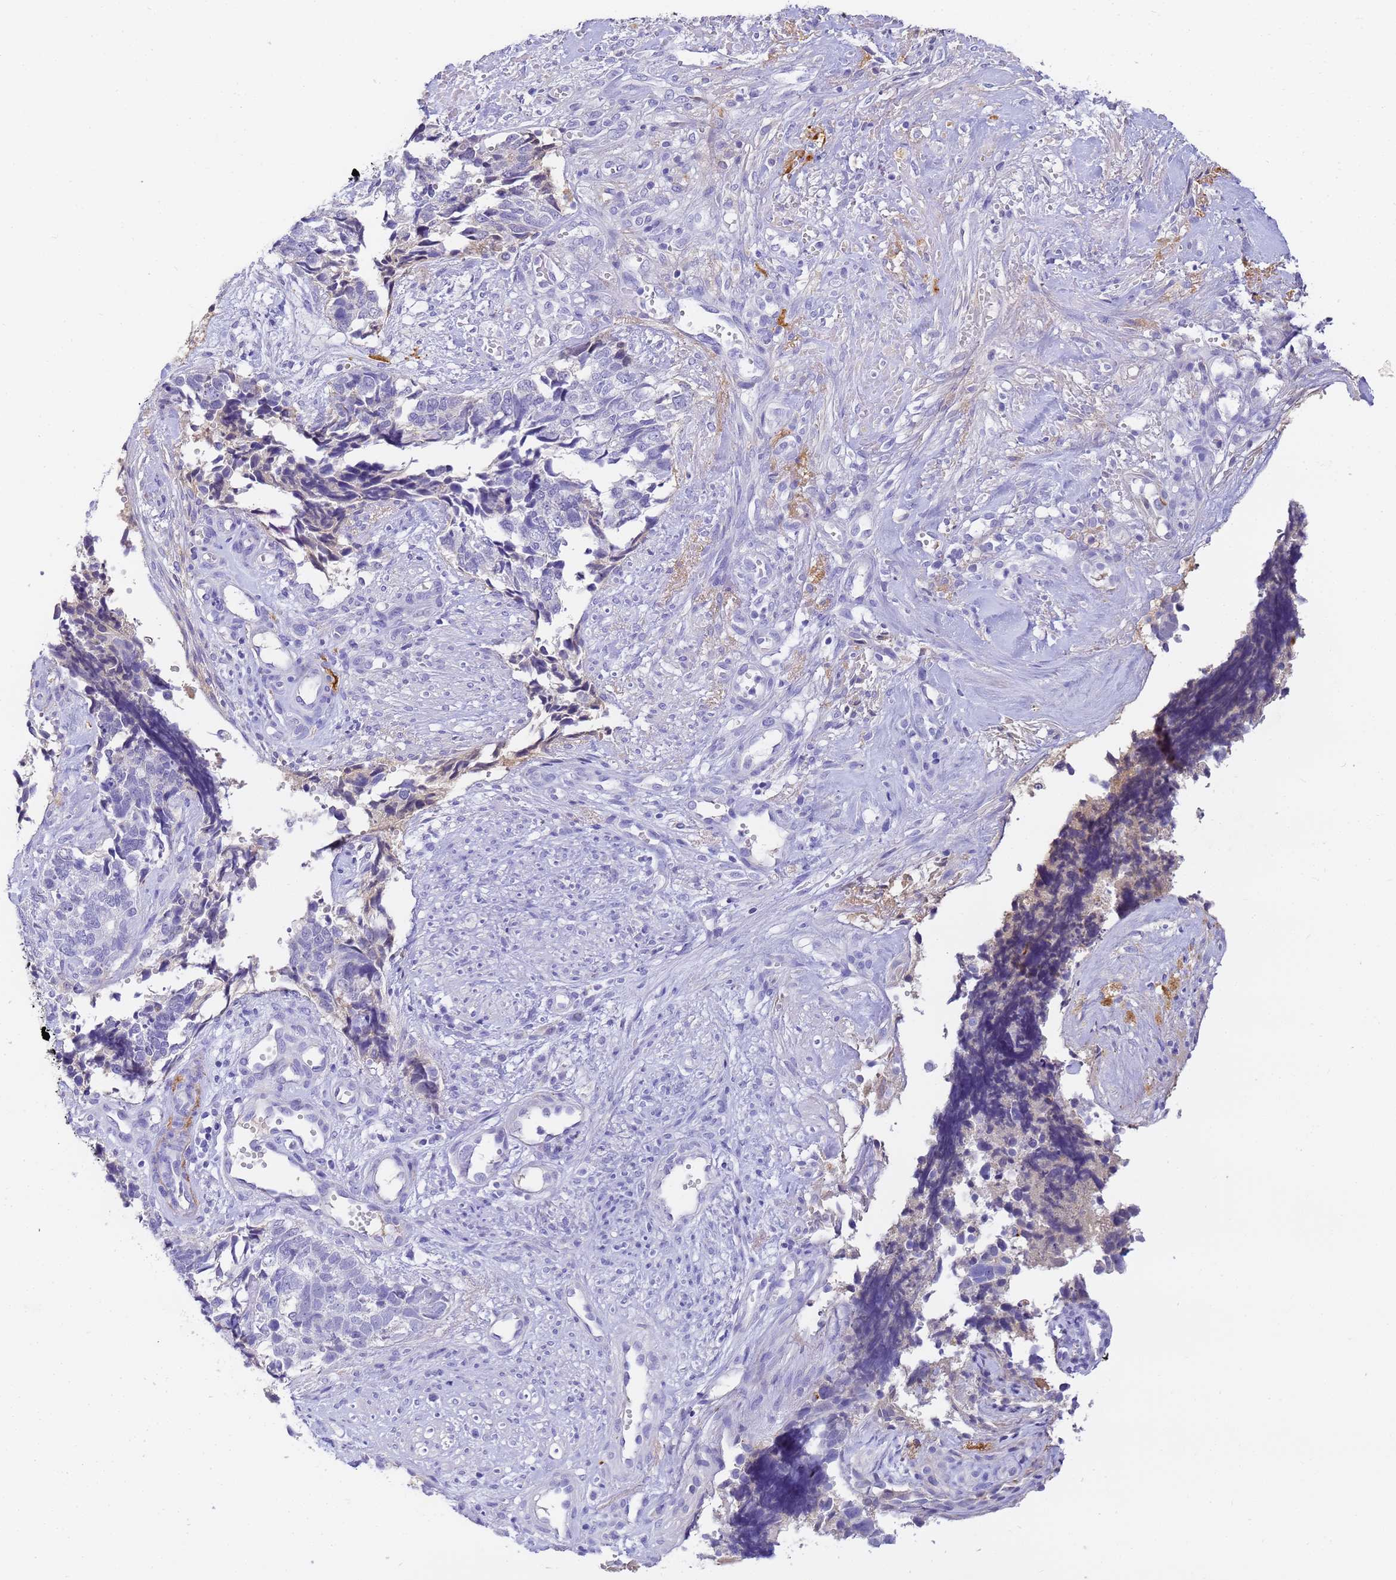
{"staining": {"intensity": "negative", "quantity": "none", "location": "none"}, "tissue": "cervical cancer", "cell_type": "Tumor cells", "image_type": "cancer", "snomed": [{"axis": "morphology", "description": "Squamous cell carcinoma, NOS"}, {"axis": "topography", "description": "Cervix"}], "caption": "High magnification brightfield microscopy of squamous cell carcinoma (cervical) stained with DAB (3,3'-diaminobenzidine) (brown) and counterstained with hematoxylin (blue): tumor cells show no significant staining.", "gene": "CFHR2", "patient": {"sex": "female", "age": 63}}